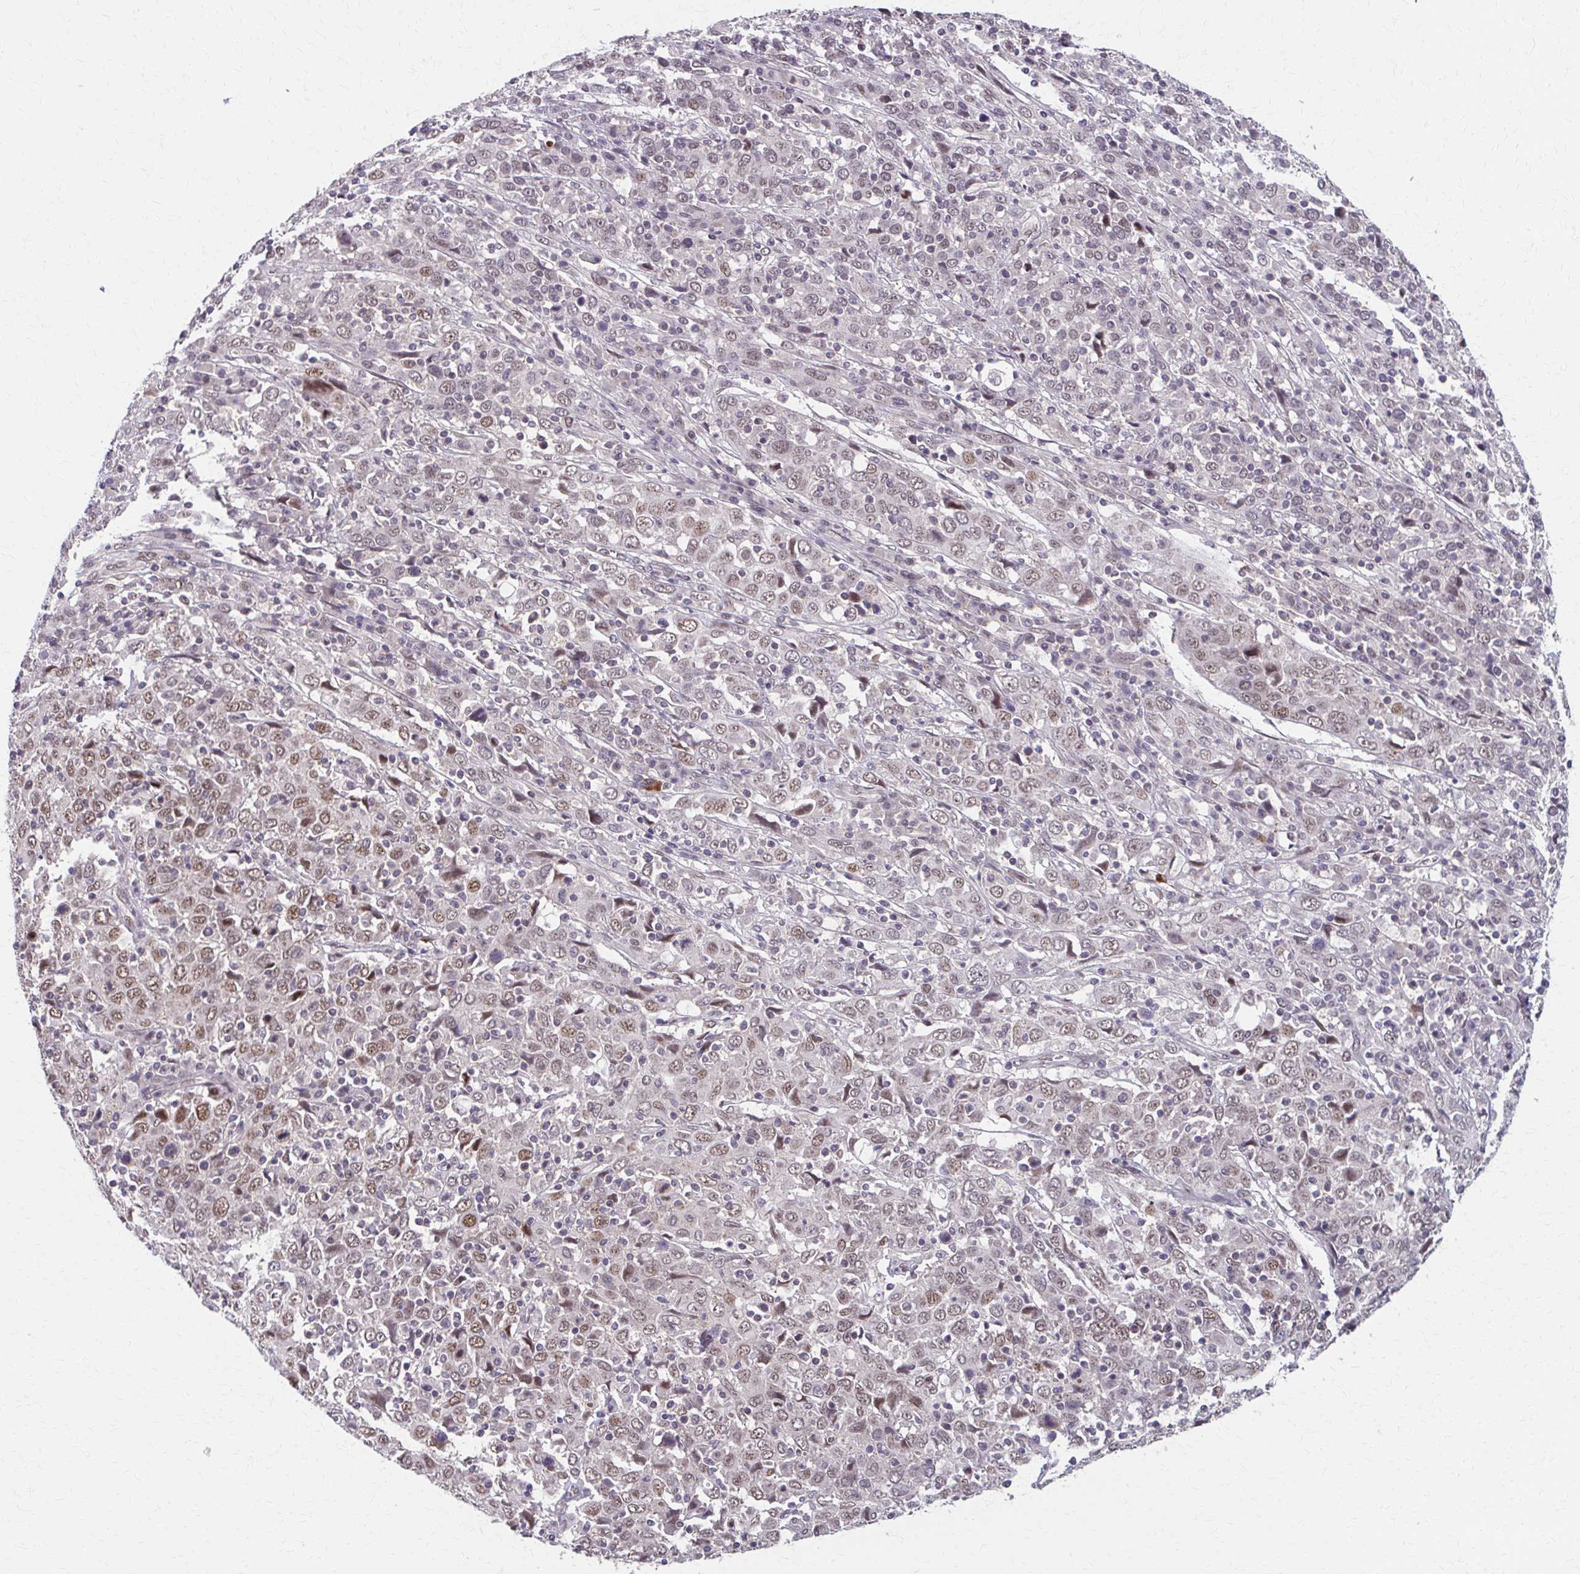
{"staining": {"intensity": "weak", "quantity": "25%-75%", "location": "nuclear"}, "tissue": "cervical cancer", "cell_type": "Tumor cells", "image_type": "cancer", "snomed": [{"axis": "morphology", "description": "Squamous cell carcinoma, NOS"}, {"axis": "topography", "description": "Cervix"}], "caption": "The micrograph reveals staining of cervical squamous cell carcinoma, revealing weak nuclear protein expression (brown color) within tumor cells.", "gene": "SETBP1", "patient": {"sex": "female", "age": 46}}